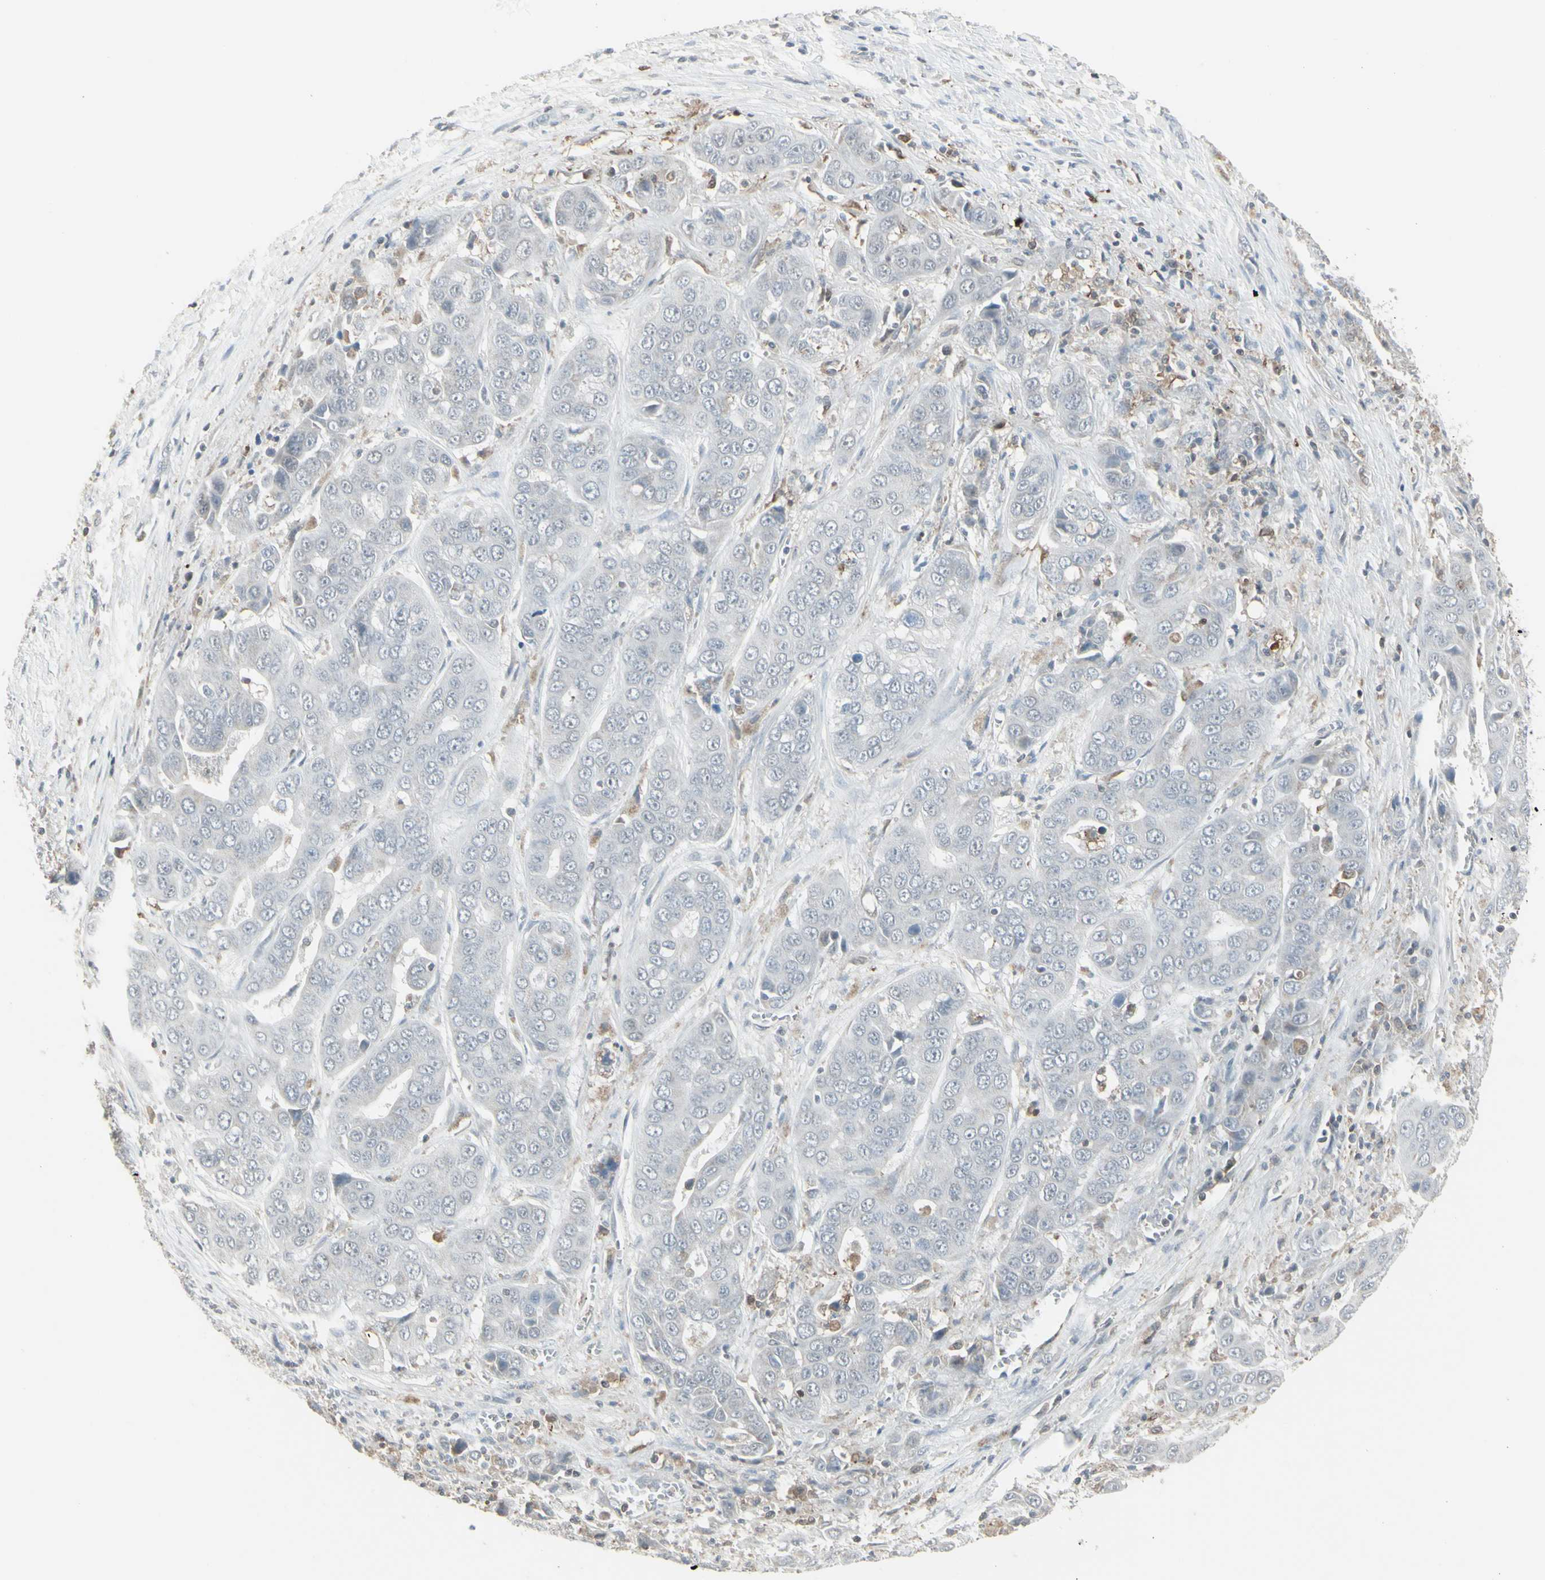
{"staining": {"intensity": "negative", "quantity": "none", "location": "none"}, "tissue": "liver cancer", "cell_type": "Tumor cells", "image_type": "cancer", "snomed": [{"axis": "morphology", "description": "Cholangiocarcinoma"}, {"axis": "topography", "description": "Liver"}], "caption": "DAB (3,3'-diaminobenzidine) immunohistochemical staining of human liver cancer exhibits no significant positivity in tumor cells.", "gene": "SAMSN1", "patient": {"sex": "female", "age": 52}}